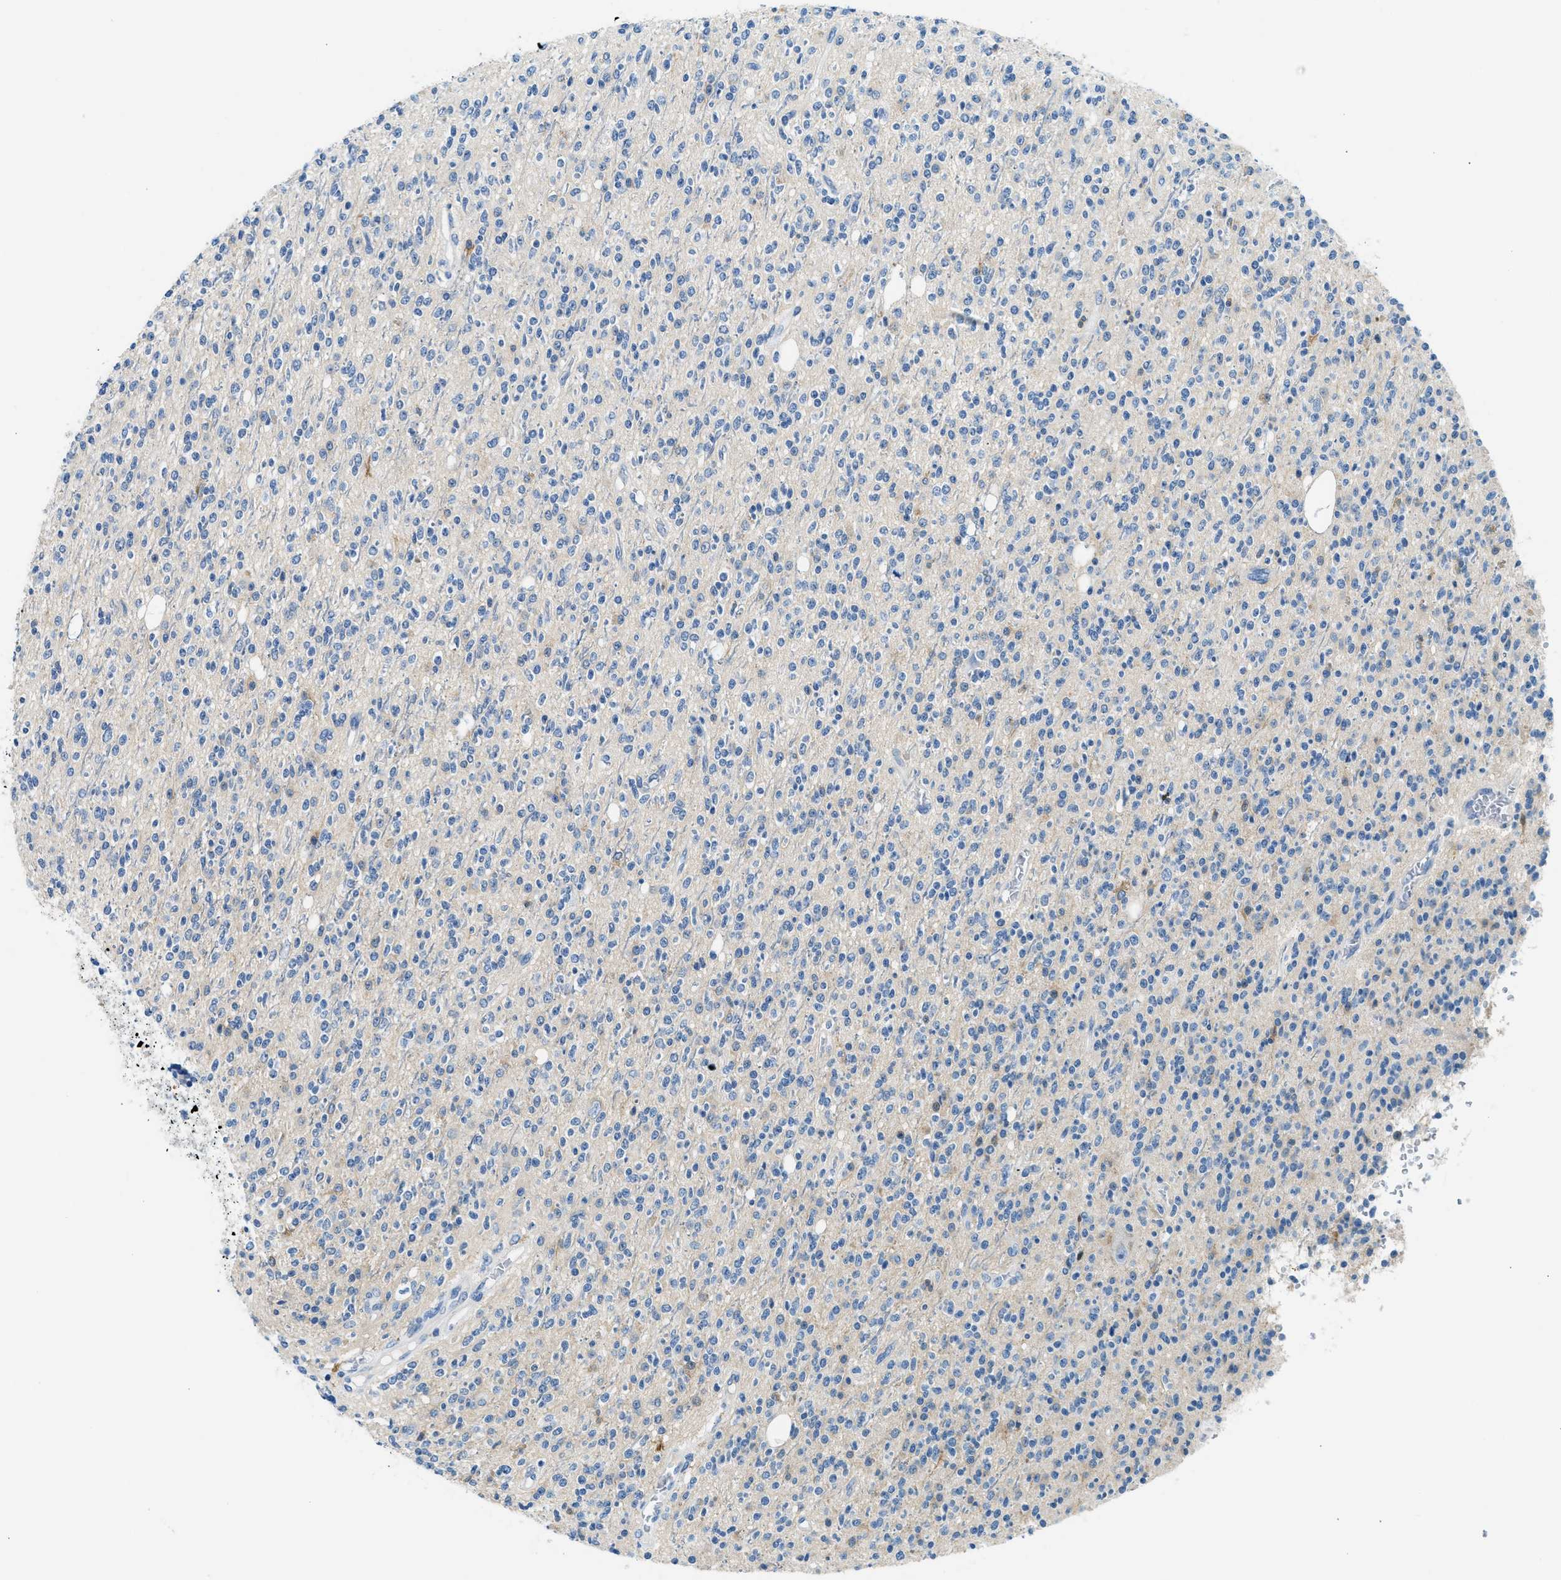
{"staining": {"intensity": "negative", "quantity": "none", "location": "none"}, "tissue": "glioma", "cell_type": "Tumor cells", "image_type": "cancer", "snomed": [{"axis": "morphology", "description": "Glioma, malignant, High grade"}, {"axis": "topography", "description": "Brain"}], "caption": "Immunohistochemistry photomicrograph of neoplastic tissue: glioma stained with DAB (3,3'-diaminobenzidine) reveals no significant protein expression in tumor cells.", "gene": "CLDN18", "patient": {"sex": "male", "age": 34}}